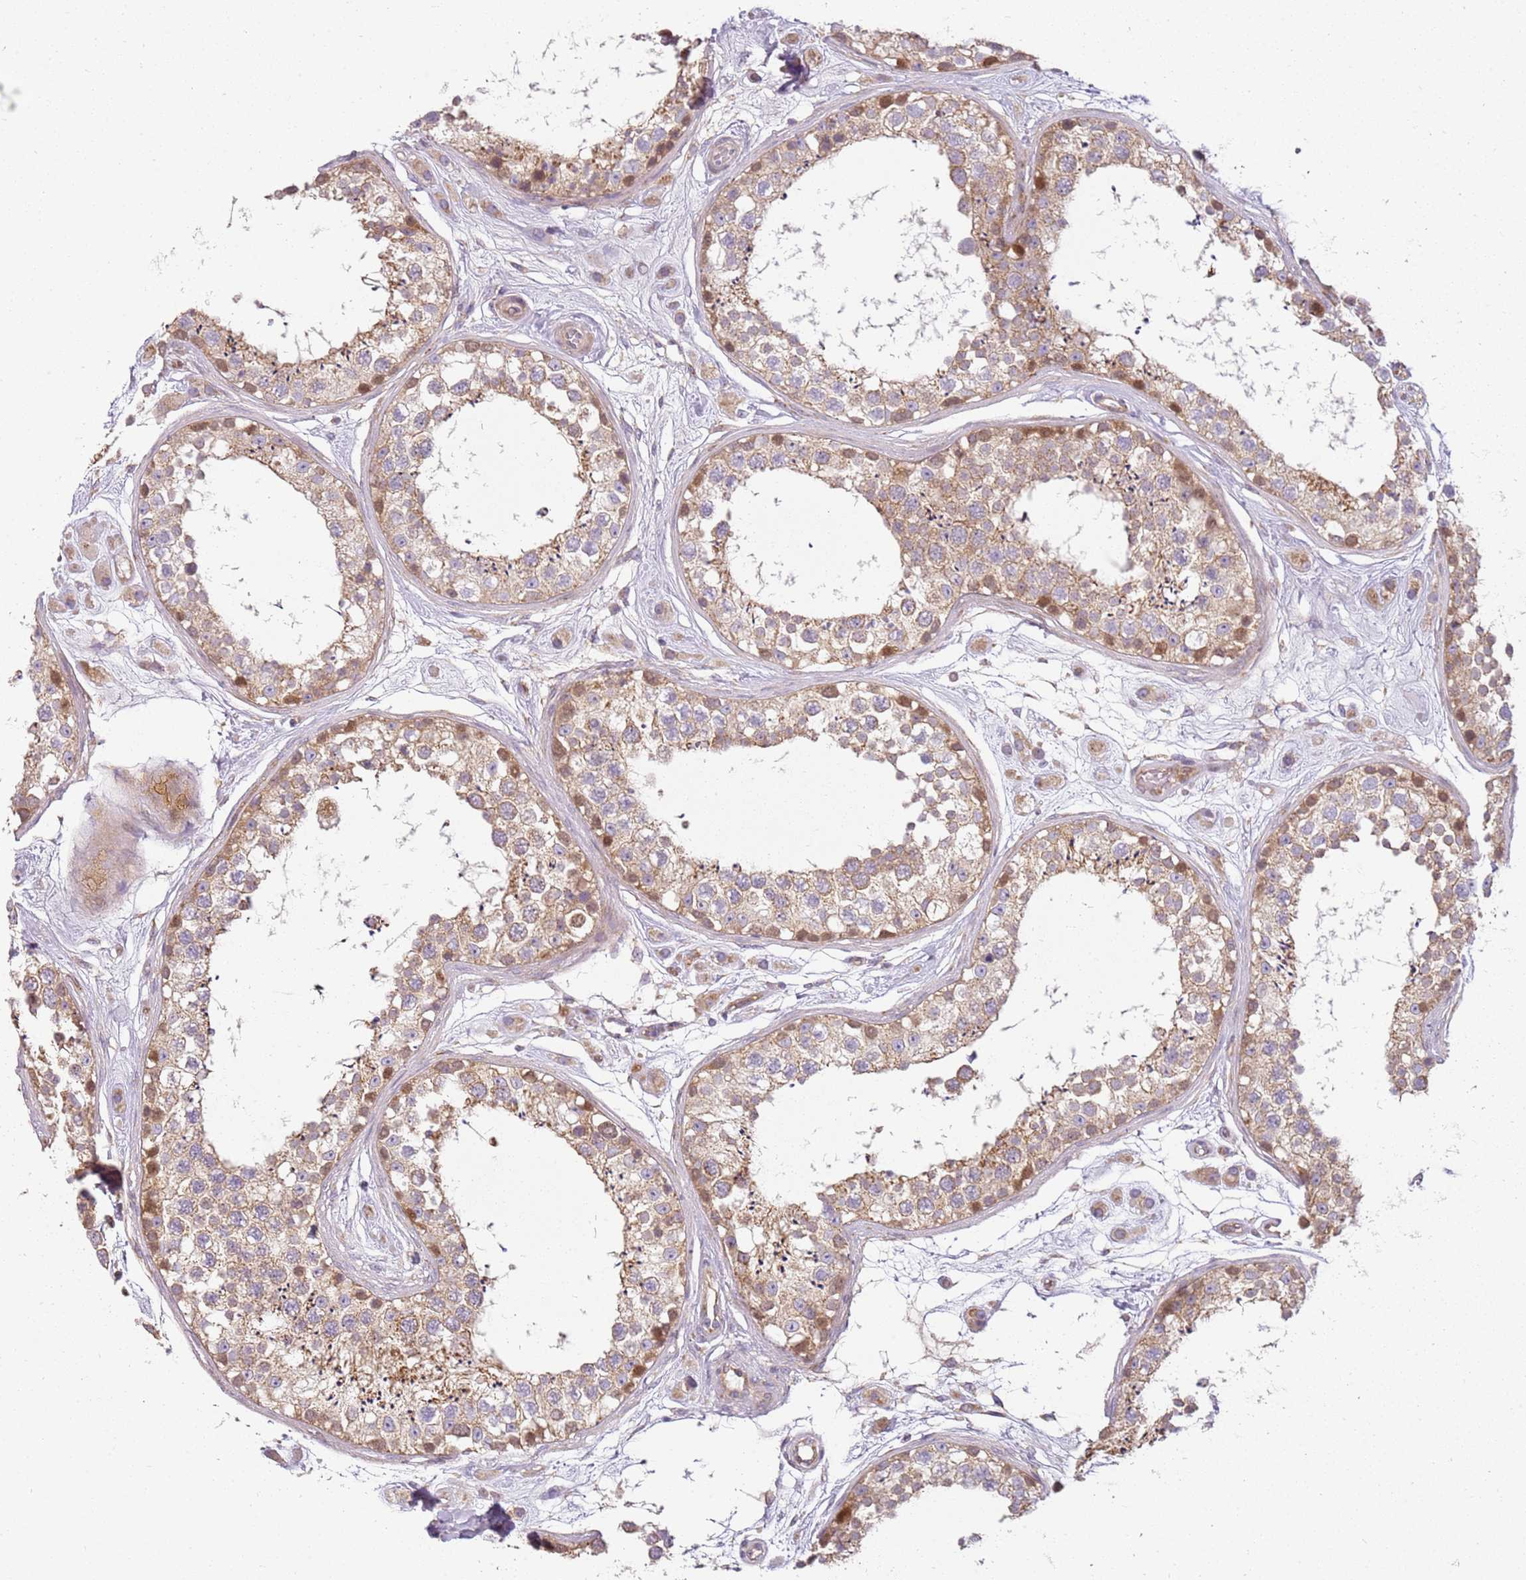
{"staining": {"intensity": "moderate", "quantity": ">75%", "location": "cytoplasmic/membranous,nuclear"}, "tissue": "testis", "cell_type": "Cells in seminiferous ducts", "image_type": "normal", "snomed": [{"axis": "morphology", "description": "Normal tissue, NOS"}, {"axis": "topography", "description": "Testis"}], "caption": "A photomicrograph of human testis stained for a protein shows moderate cytoplasmic/membranous,nuclear brown staining in cells in seminiferous ducts. The protein is stained brown, and the nuclei are stained in blue (DAB (3,3'-diaminobenzidine) IHC with brightfield microscopy, high magnification).", "gene": "TMEM200C", "patient": {"sex": "male", "age": 25}}